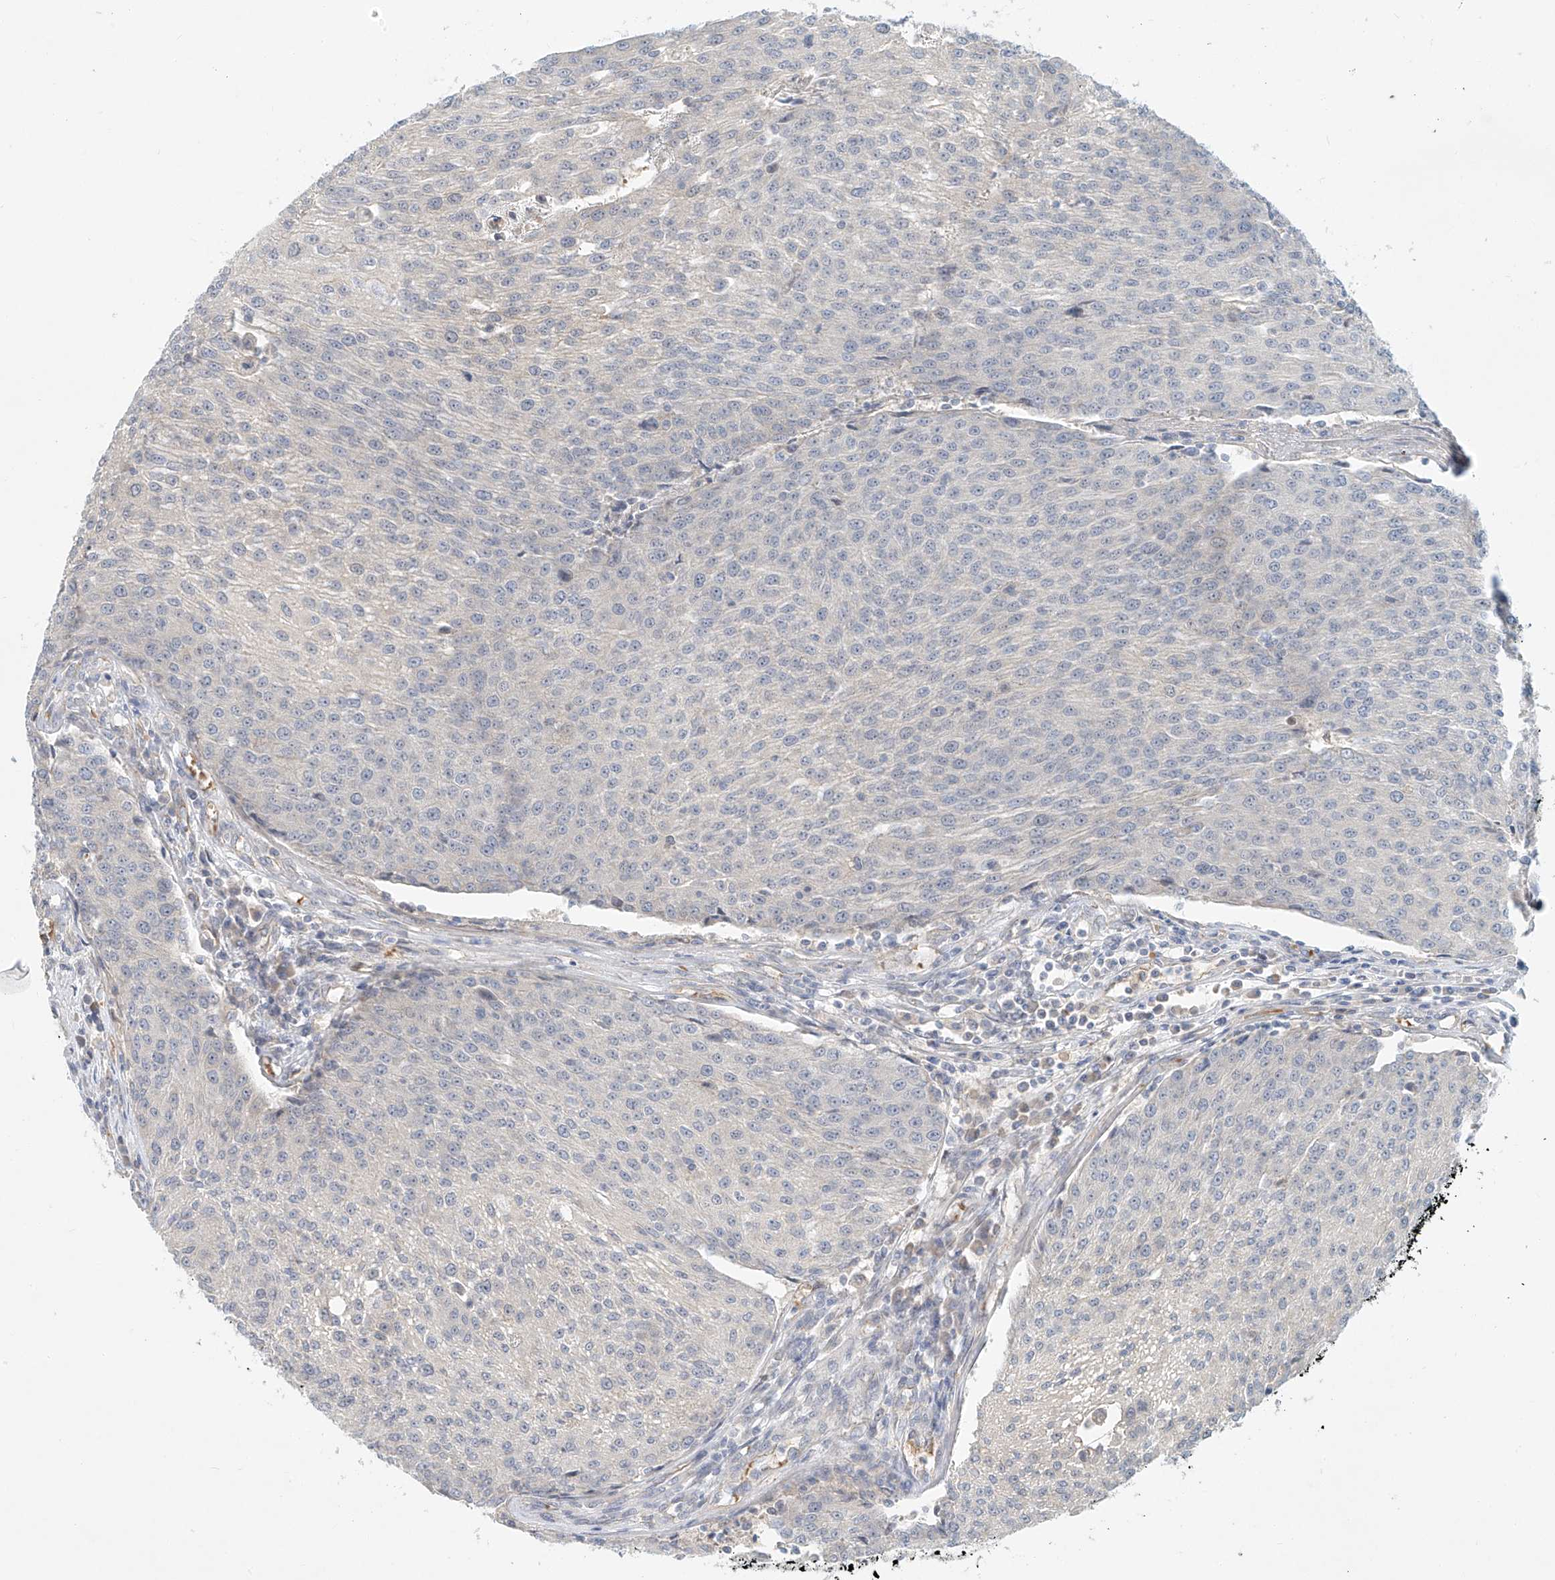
{"staining": {"intensity": "negative", "quantity": "none", "location": "none"}, "tissue": "urothelial cancer", "cell_type": "Tumor cells", "image_type": "cancer", "snomed": [{"axis": "morphology", "description": "Urothelial carcinoma, High grade"}, {"axis": "topography", "description": "Urinary bladder"}], "caption": "This is a micrograph of immunohistochemistry staining of high-grade urothelial carcinoma, which shows no expression in tumor cells.", "gene": "SYTL3", "patient": {"sex": "female", "age": 85}}